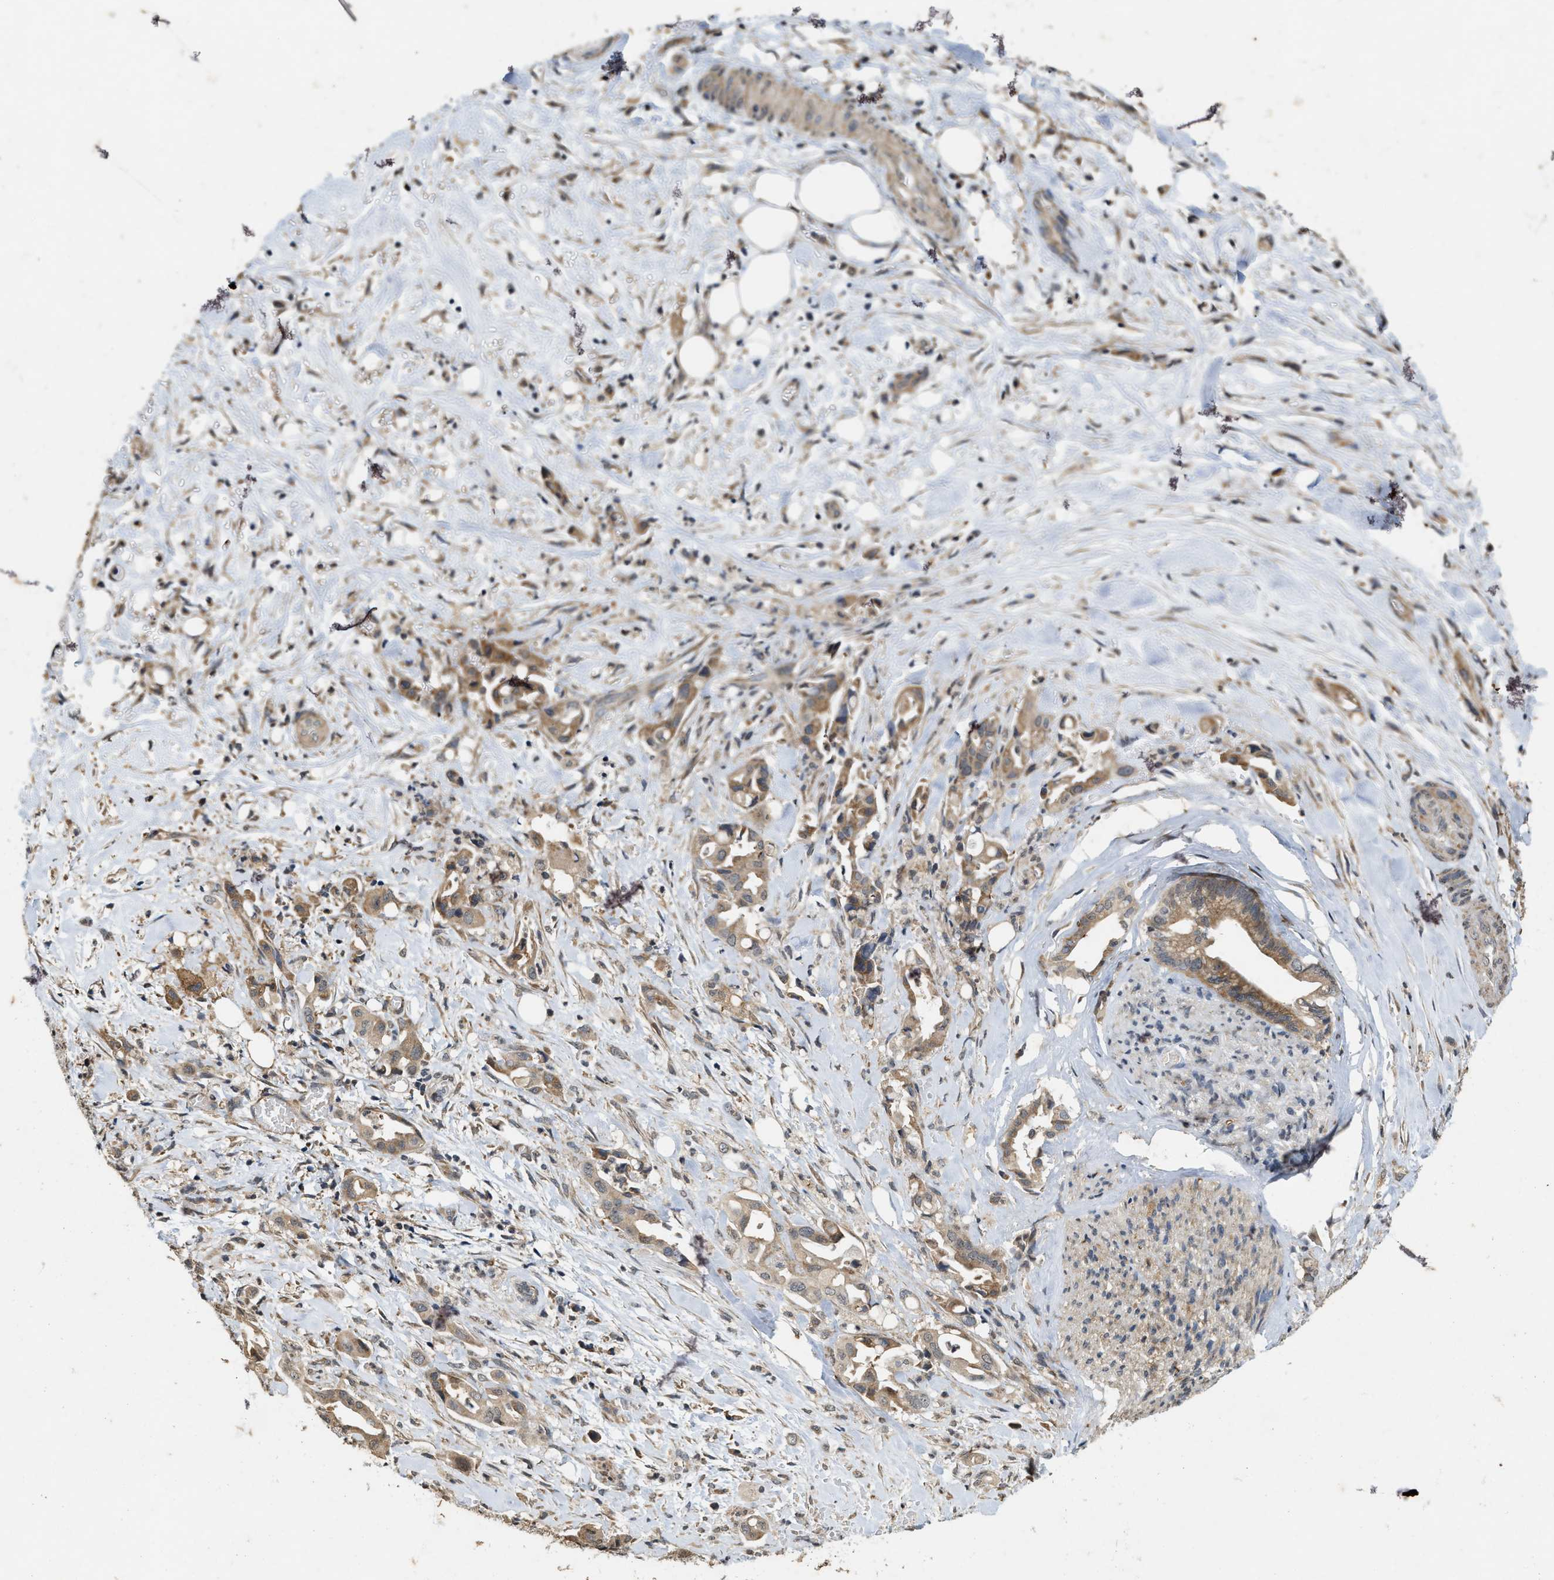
{"staining": {"intensity": "moderate", "quantity": "25%-75%", "location": "cytoplasmic/membranous"}, "tissue": "liver cancer", "cell_type": "Tumor cells", "image_type": "cancer", "snomed": [{"axis": "morphology", "description": "Cholangiocarcinoma"}, {"axis": "topography", "description": "Liver"}], "caption": "Approximately 25%-75% of tumor cells in cholangiocarcinoma (liver) display moderate cytoplasmic/membranous protein staining as visualized by brown immunohistochemical staining.", "gene": "KIF21A", "patient": {"sex": "female", "age": 68}}